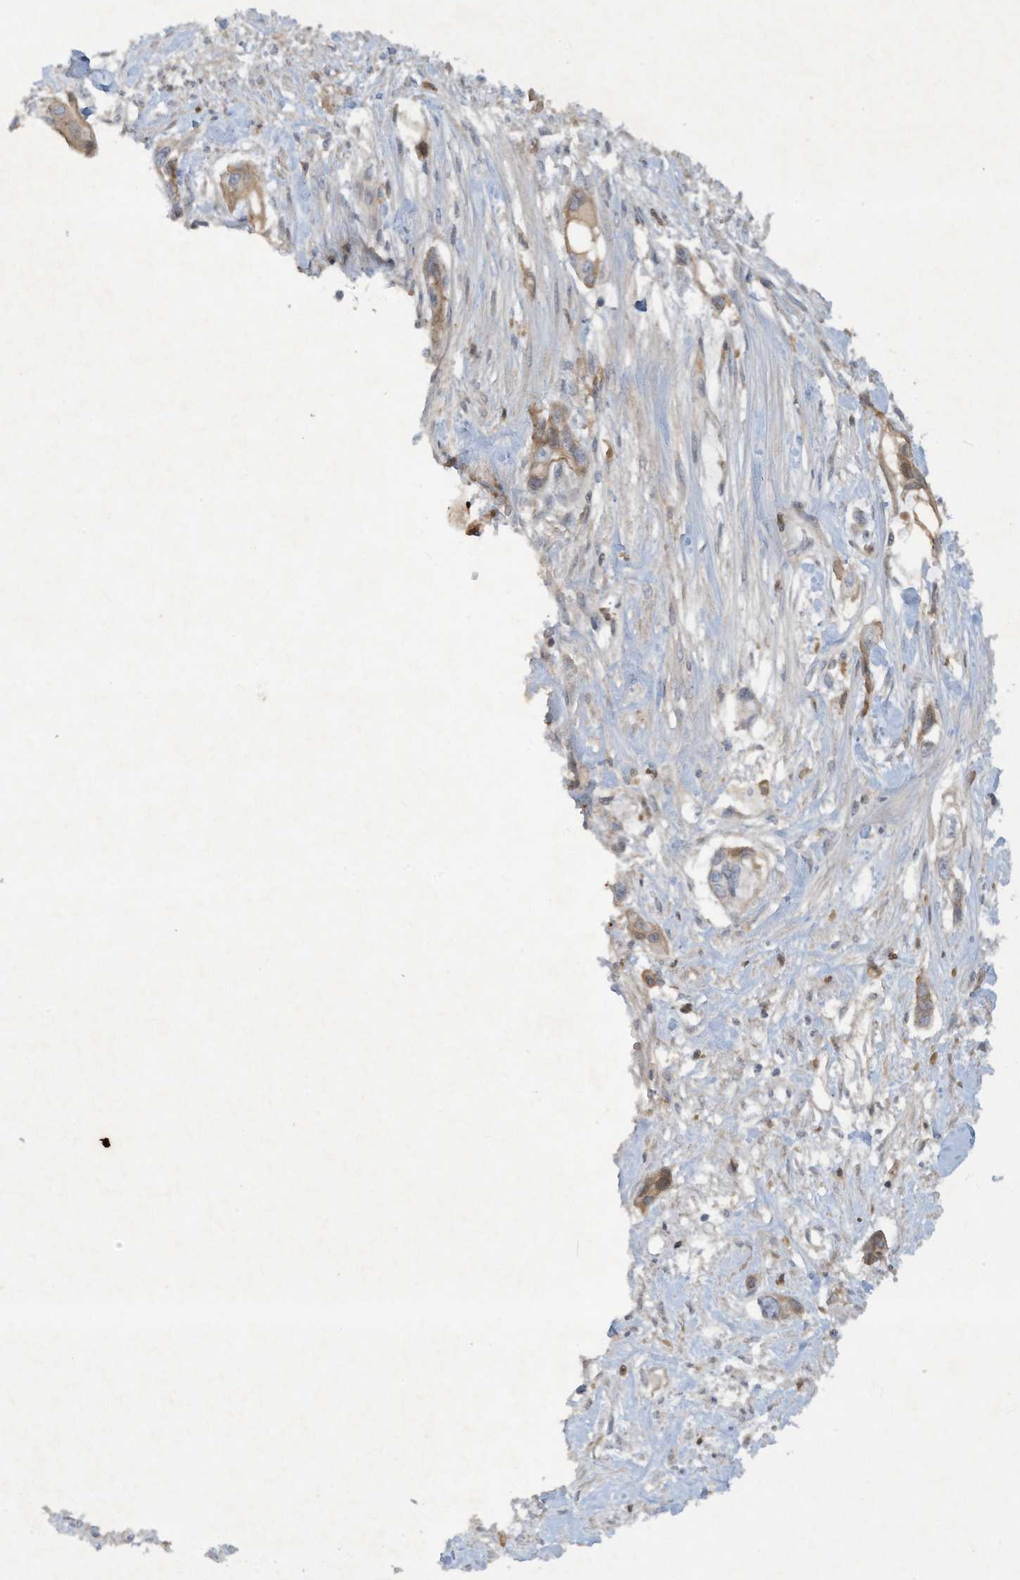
{"staining": {"intensity": "weak", "quantity": ">75%", "location": "cytoplasmic/membranous"}, "tissue": "pancreatic cancer", "cell_type": "Tumor cells", "image_type": "cancer", "snomed": [{"axis": "morphology", "description": "Adenocarcinoma, NOS"}, {"axis": "topography", "description": "Pancreas"}], "caption": "Immunohistochemistry (IHC) micrograph of human adenocarcinoma (pancreatic) stained for a protein (brown), which demonstrates low levels of weak cytoplasmic/membranous staining in about >75% of tumor cells.", "gene": "FETUB", "patient": {"sex": "female", "age": 60}}